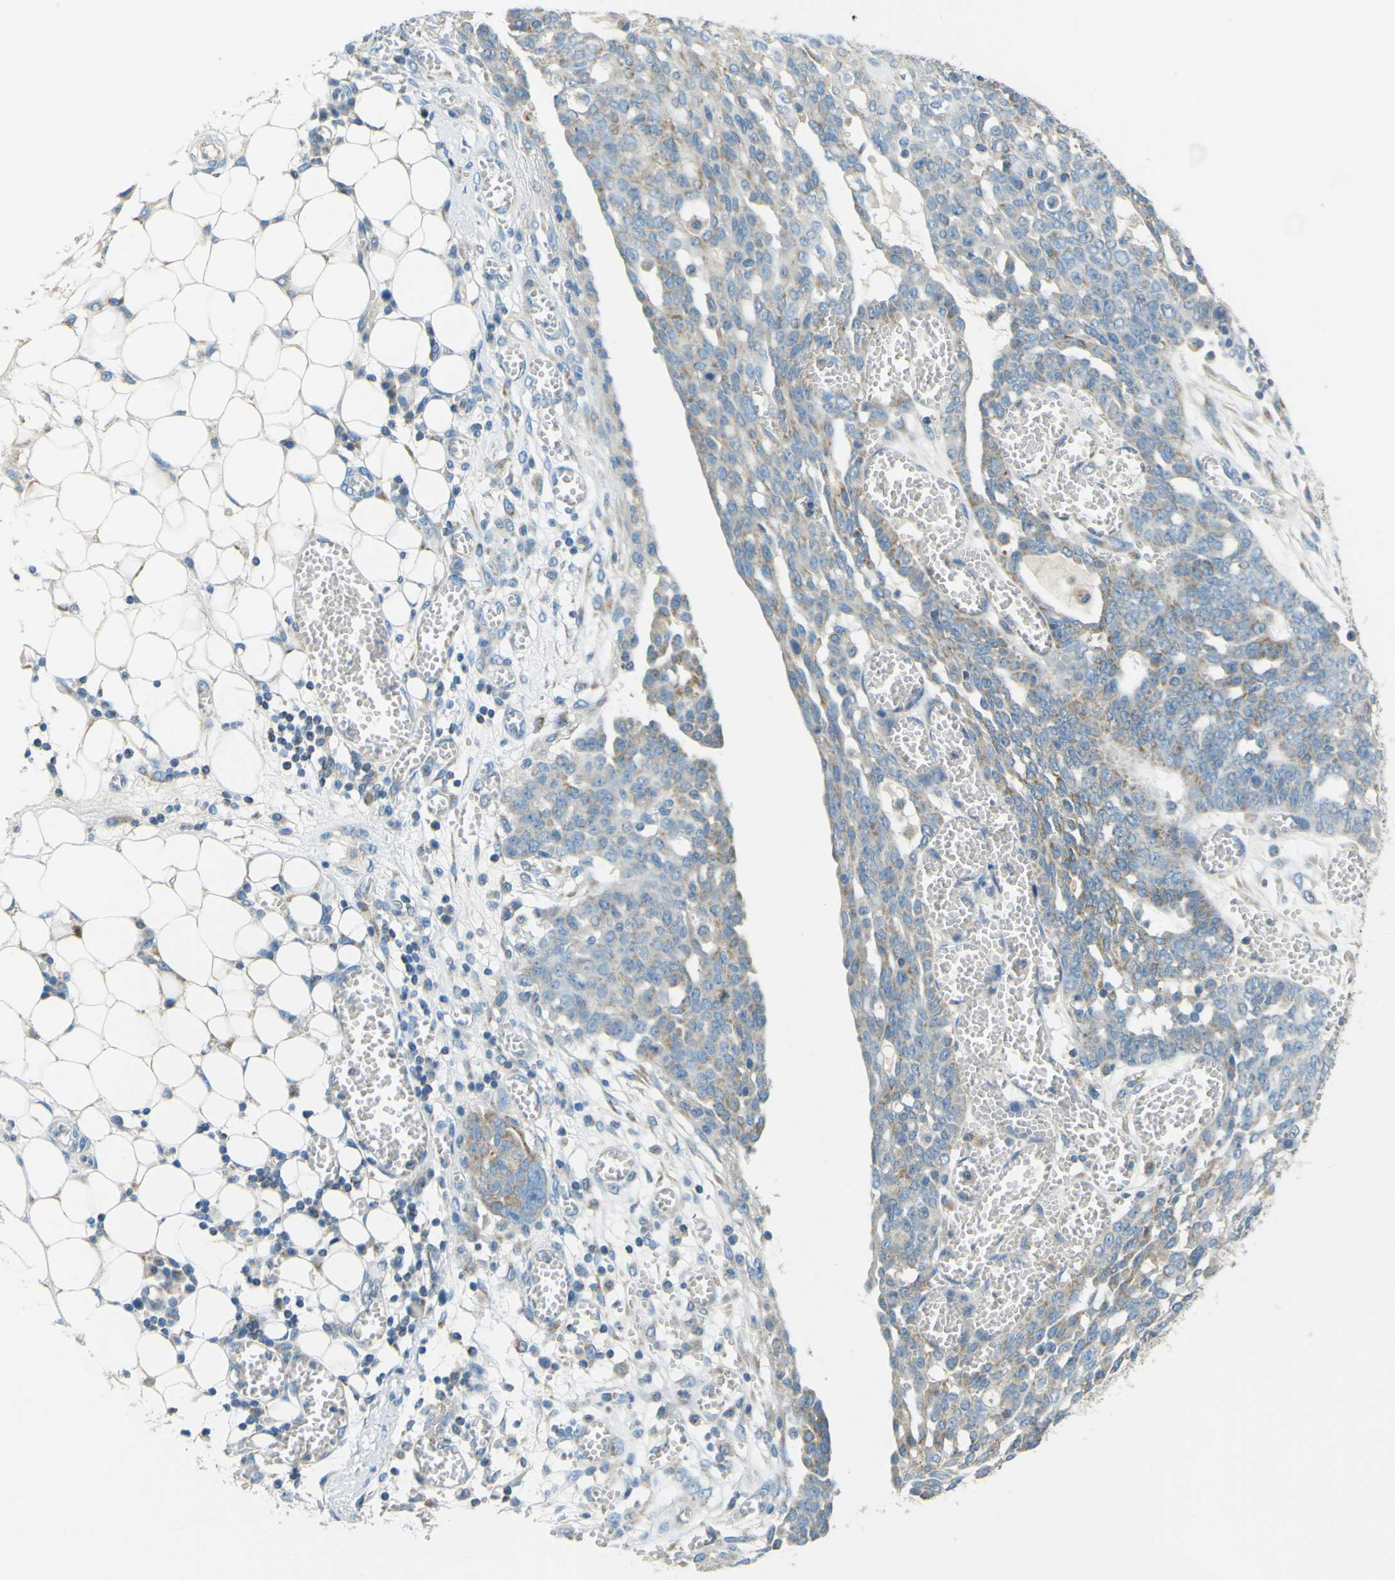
{"staining": {"intensity": "weak", "quantity": "25%-75%", "location": "cytoplasmic/membranous"}, "tissue": "ovarian cancer", "cell_type": "Tumor cells", "image_type": "cancer", "snomed": [{"axis": "morphology", "description": "Cystadenocarcinoma, serous, NOS"}, {"axis": "topography", "description": "Soft tissue"}, {"axis": "topography", "description": "Ovary"}], "caption": "Weak cytoplasmic/membranous expression for a protein is appreciated in about 25%-75% of tumor cells of ovarian serous cystadenocarcinoma using IHC.", "gene": "FKTN", "patient": {"sex": "female", "age": 57}}